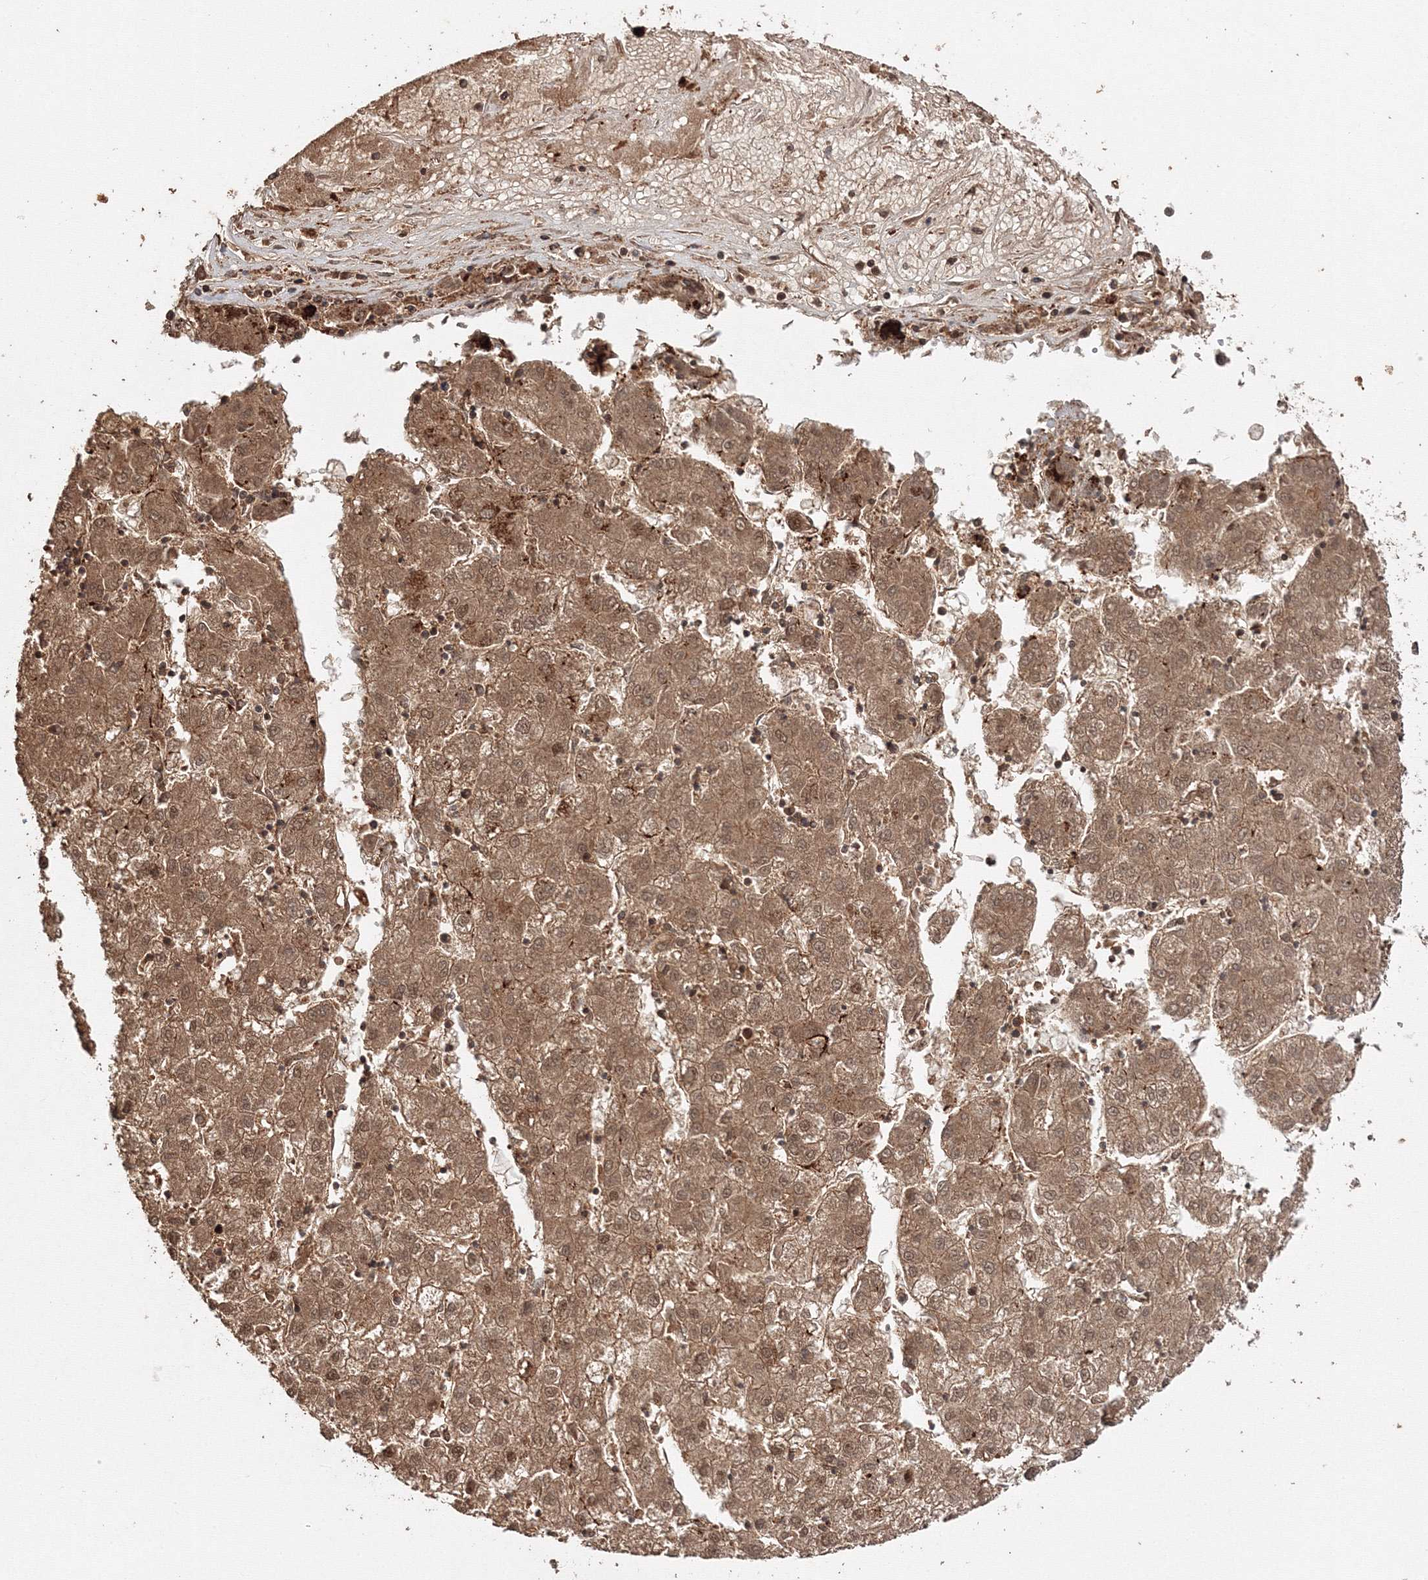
{"staining": {"intensity": "moderate", "quantity": ">75%", "location": "cytoplasmic/membranous,nuclear"}, "tissue": "liver cancer", "cell_type": "Tumor cells", "image_type": "cancer", "snomed": [{"axis": "morphology", "description": "Carcinoma, Hepatocellular, NOS"}, {"axis": "topography", "description": "Liver"}], "caption": "Immunohistochemistry photomicrograph of liver hepatocellular carcinoma stained for a protein (brown), which demonstrates medium levels of moderate cytoplasmic/membranous and nuclear staining in about >75% of tumor cells.", "gene": "DDO", "patient": {"sex": "male", "age": 72}}